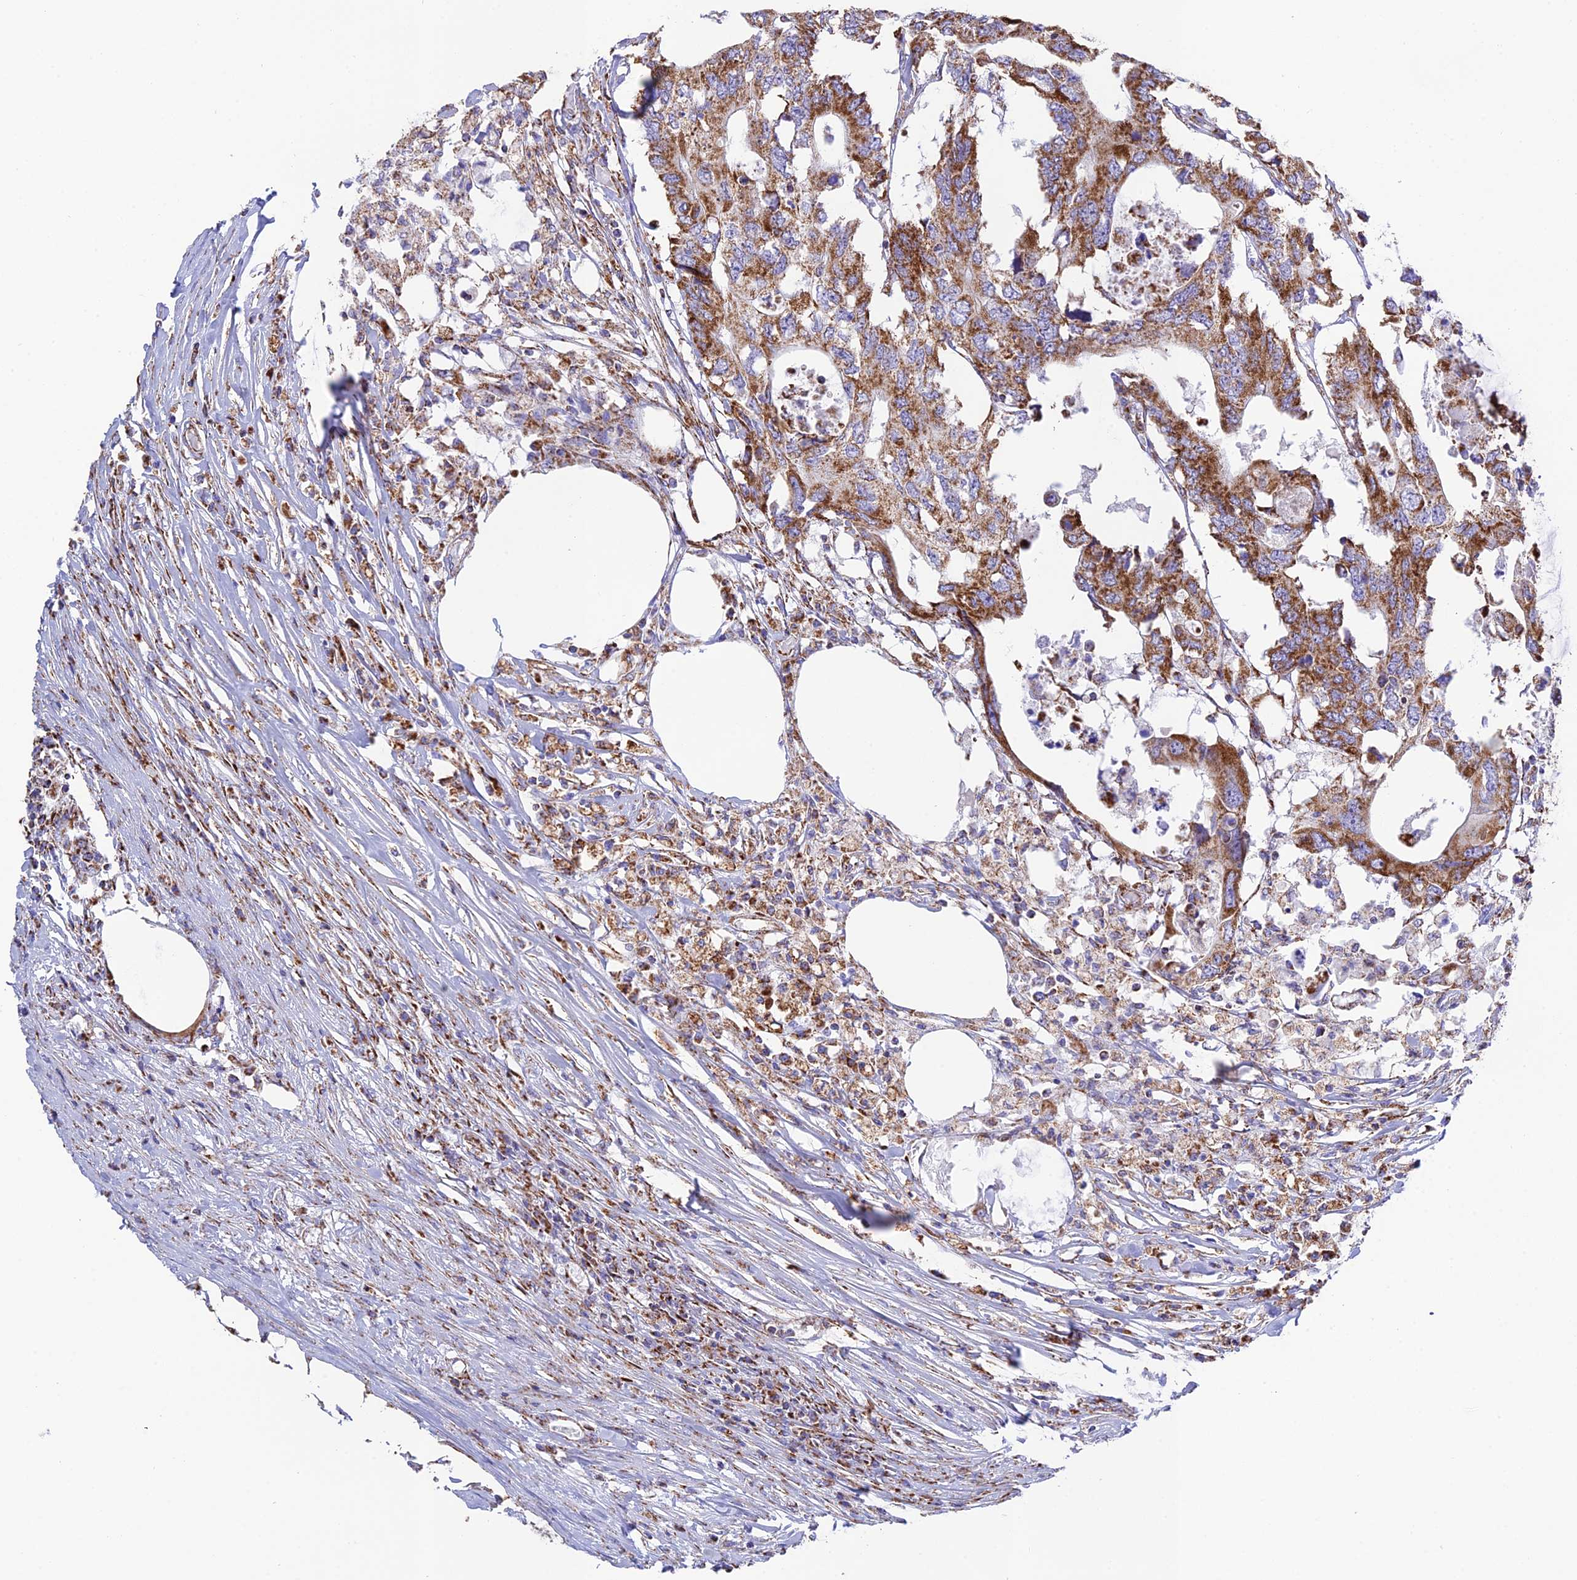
{"staining": {"intensity": "strong", "quantity": ">75%", "location": "cytoplasmic/membranous"}, "tissue": "colorectal cancer", "cell_type": "Tumor cells", "image_type": "cancer", "snomed": [{"axis": "morphology", "description": "Adenocarcinoma, NOS"}, {"axis": "topography", "description": "Colon"}], "caption": "This is a photomicrograph of immunohistochemistry staining of colorectal cancer (adenocarcinoma), which shows strong staining in the cytoplasmic/membranous of tumor cells.", "gene": "CHCHD3", "patient": {"sex": "male", "age": 71}}